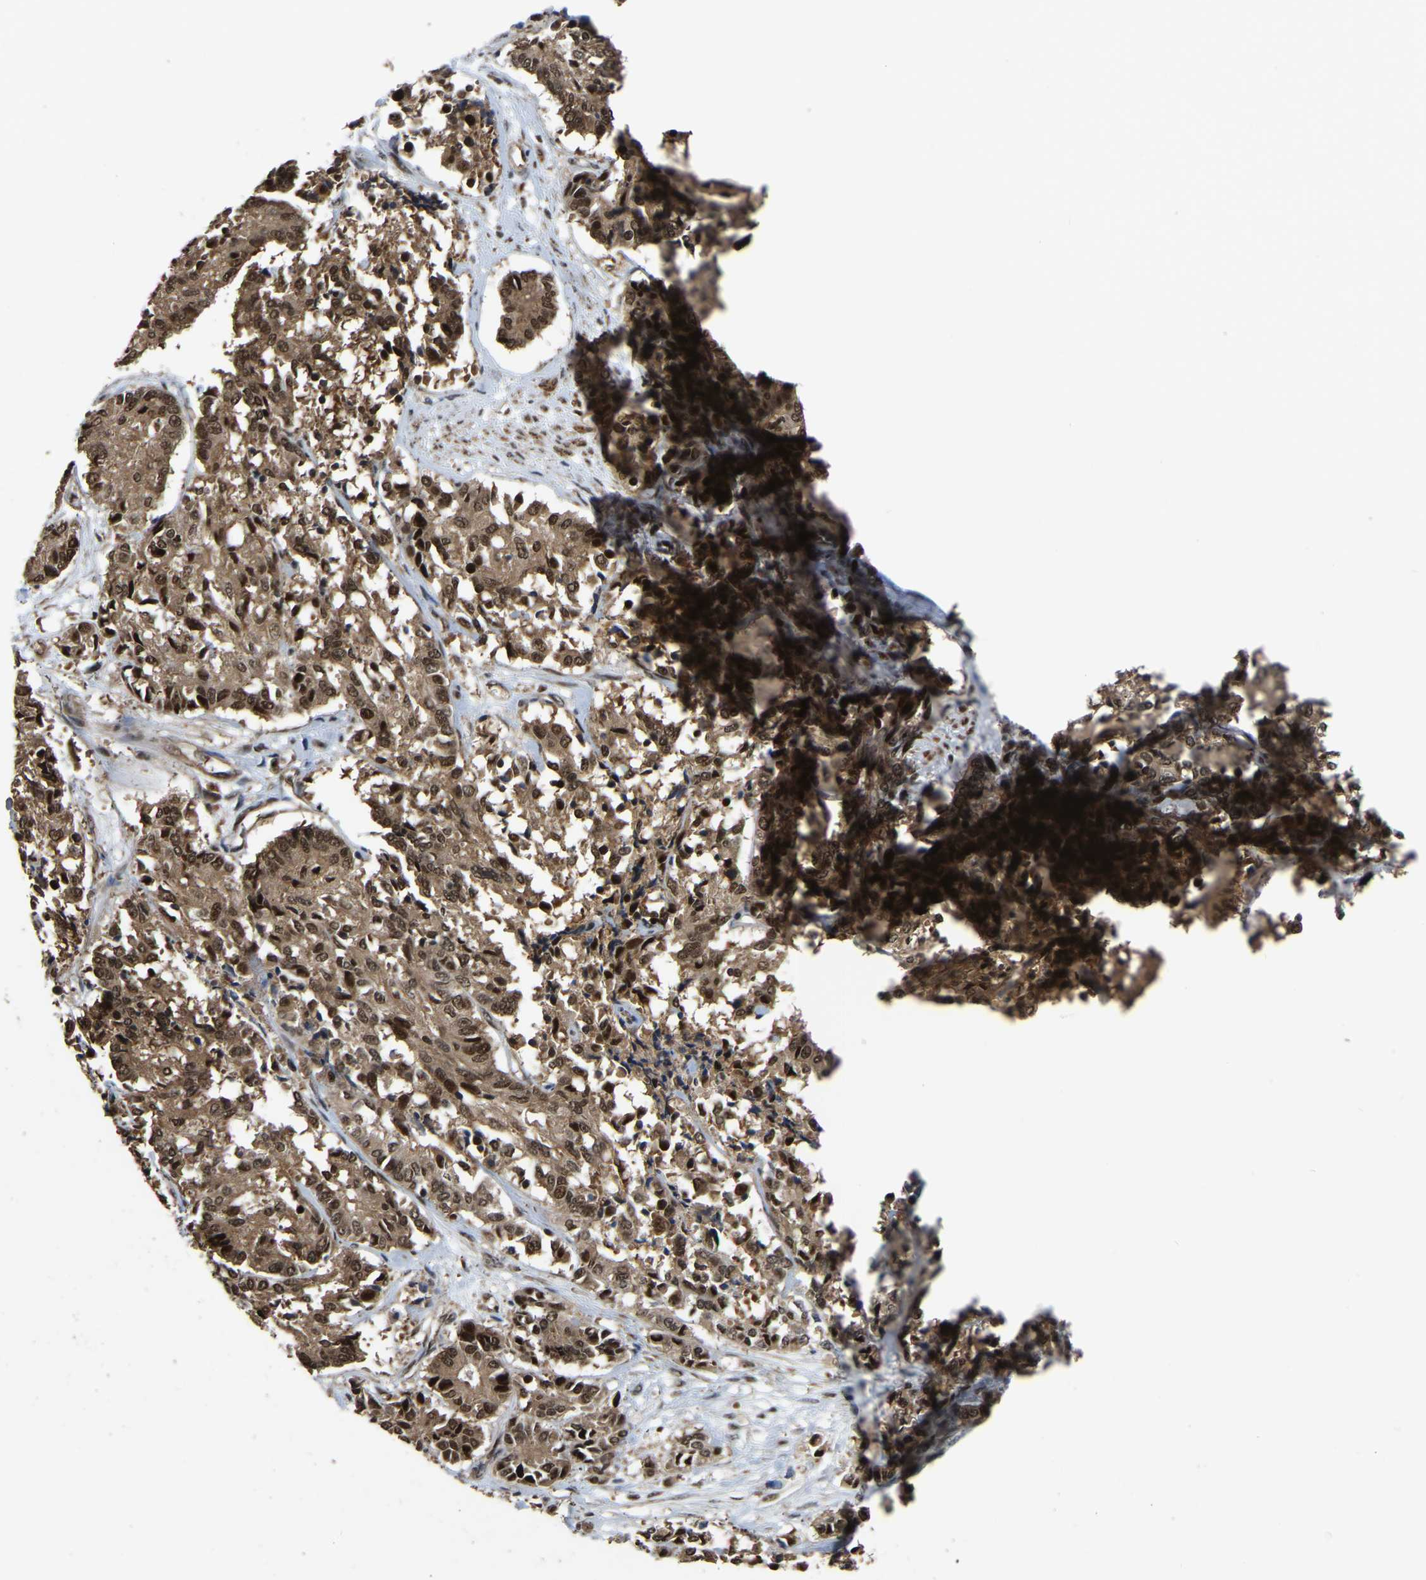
{"staining": {"intensity": "moderate", "quantity": ">75%", "location": "cytoplasmic/membranous,nuclear"}, "tissue": "cervical cancer", "cell_type": "Tumor cells", "image_type": "cancer", "snomed": [{"axis": "morphology", "description": "Squamous cell carcinoma, NOS"}, {"axis": "topography", "description": "Cervix"}], "caption": "Immunohistochemistry (IHC) (DAB (3,3'-diaminobenzidine)) staining of cervical squamous cell carcinoma exhibits moderate cytoplasmic/membranous and nuclear protein staining in approximately >75% of tumor cells.", "gene": "CIAO1", "patient": {"sex": "female", "age": 35}}